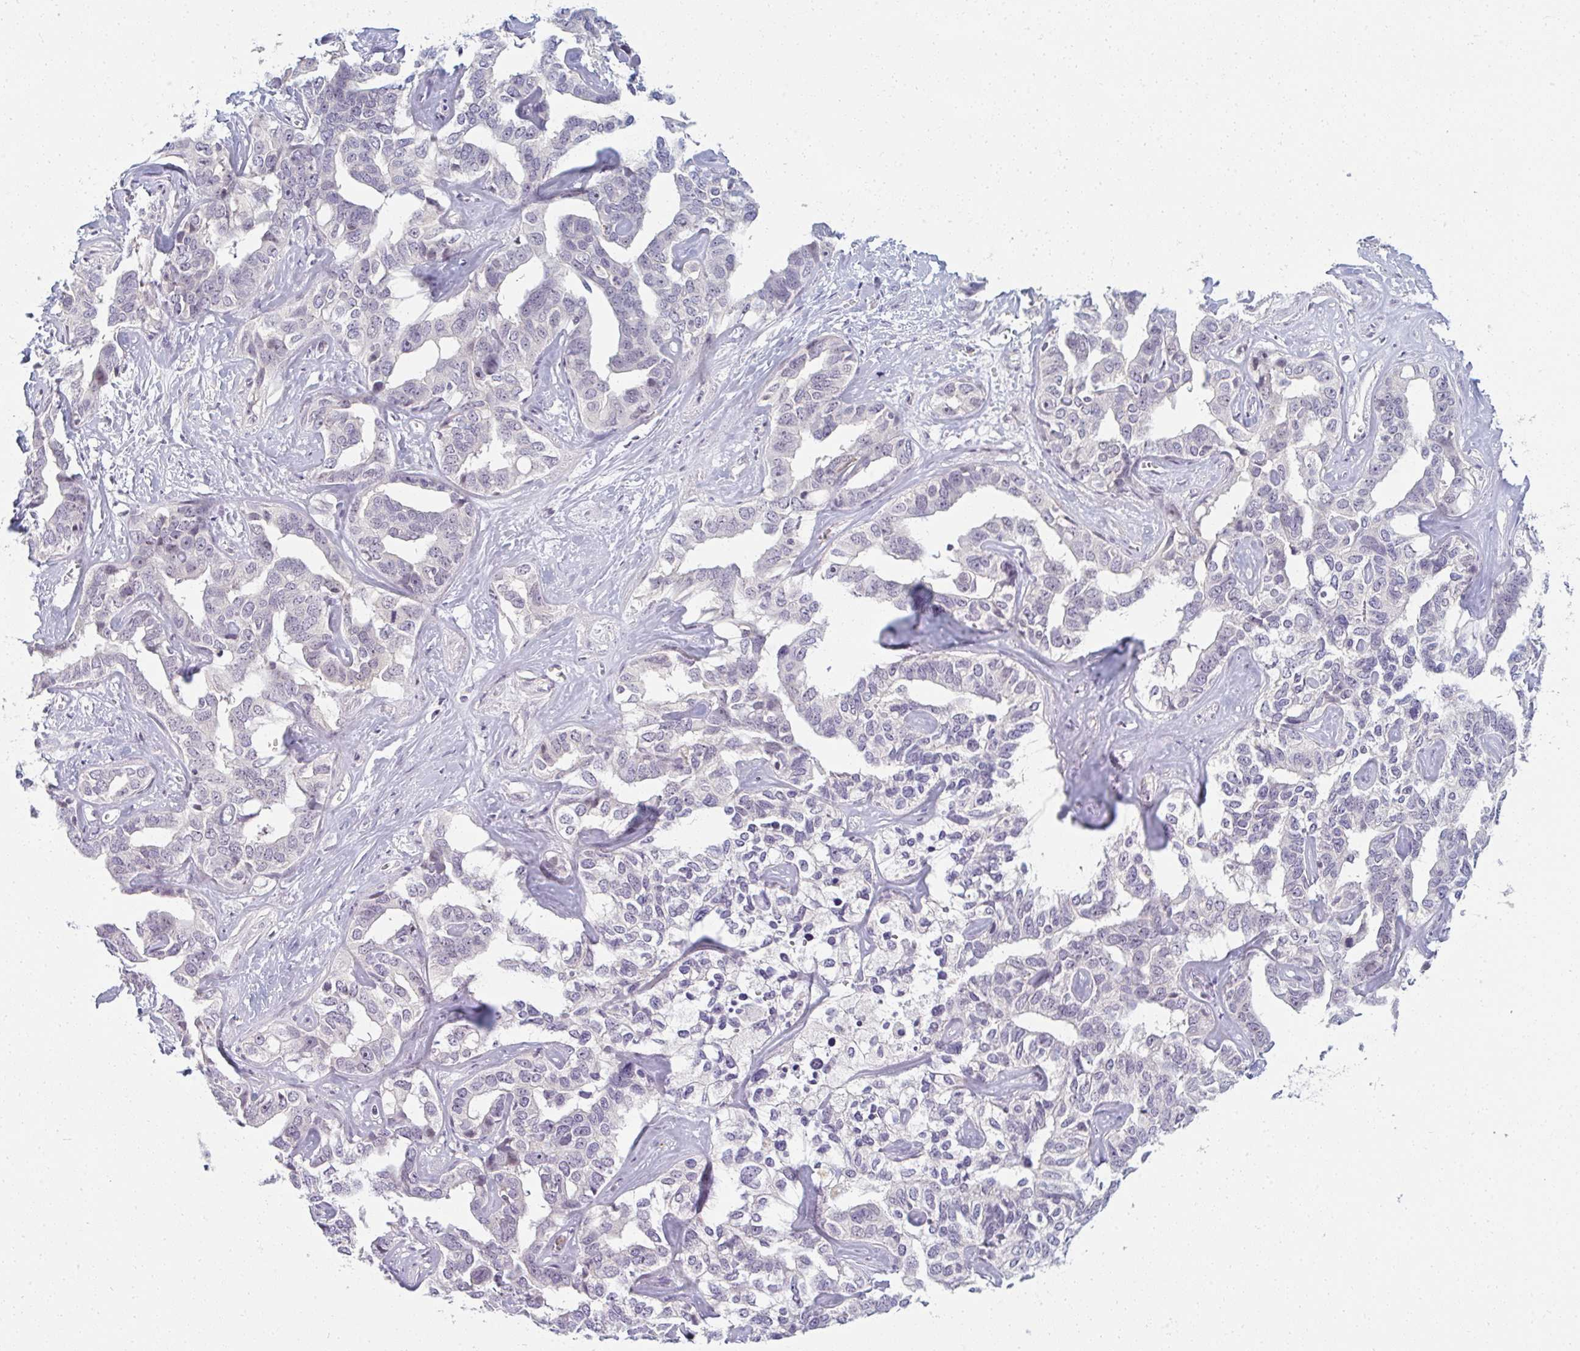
{"staining": {"intensity": "negative", "quantity": "none", "location": "none"}, "tissue": "liver cancer", "cell_type": "Tumor cells", "image_type": "cancer", "snomed": [{"axis": "morphology", "description": "Cholangiocarcinoma"}, {"axis": "topography", "description": "Liver"}], "caption": "IHC of liver cancer (cholangiocarcinoma) displays no positivity in tumor cells. (DAB (3,3'-diaminobenzidine) immunohistochemistry (IHC), high magnification).", "gene": "PPFIA4", "patient": {"sex": "male", "age": 59}}